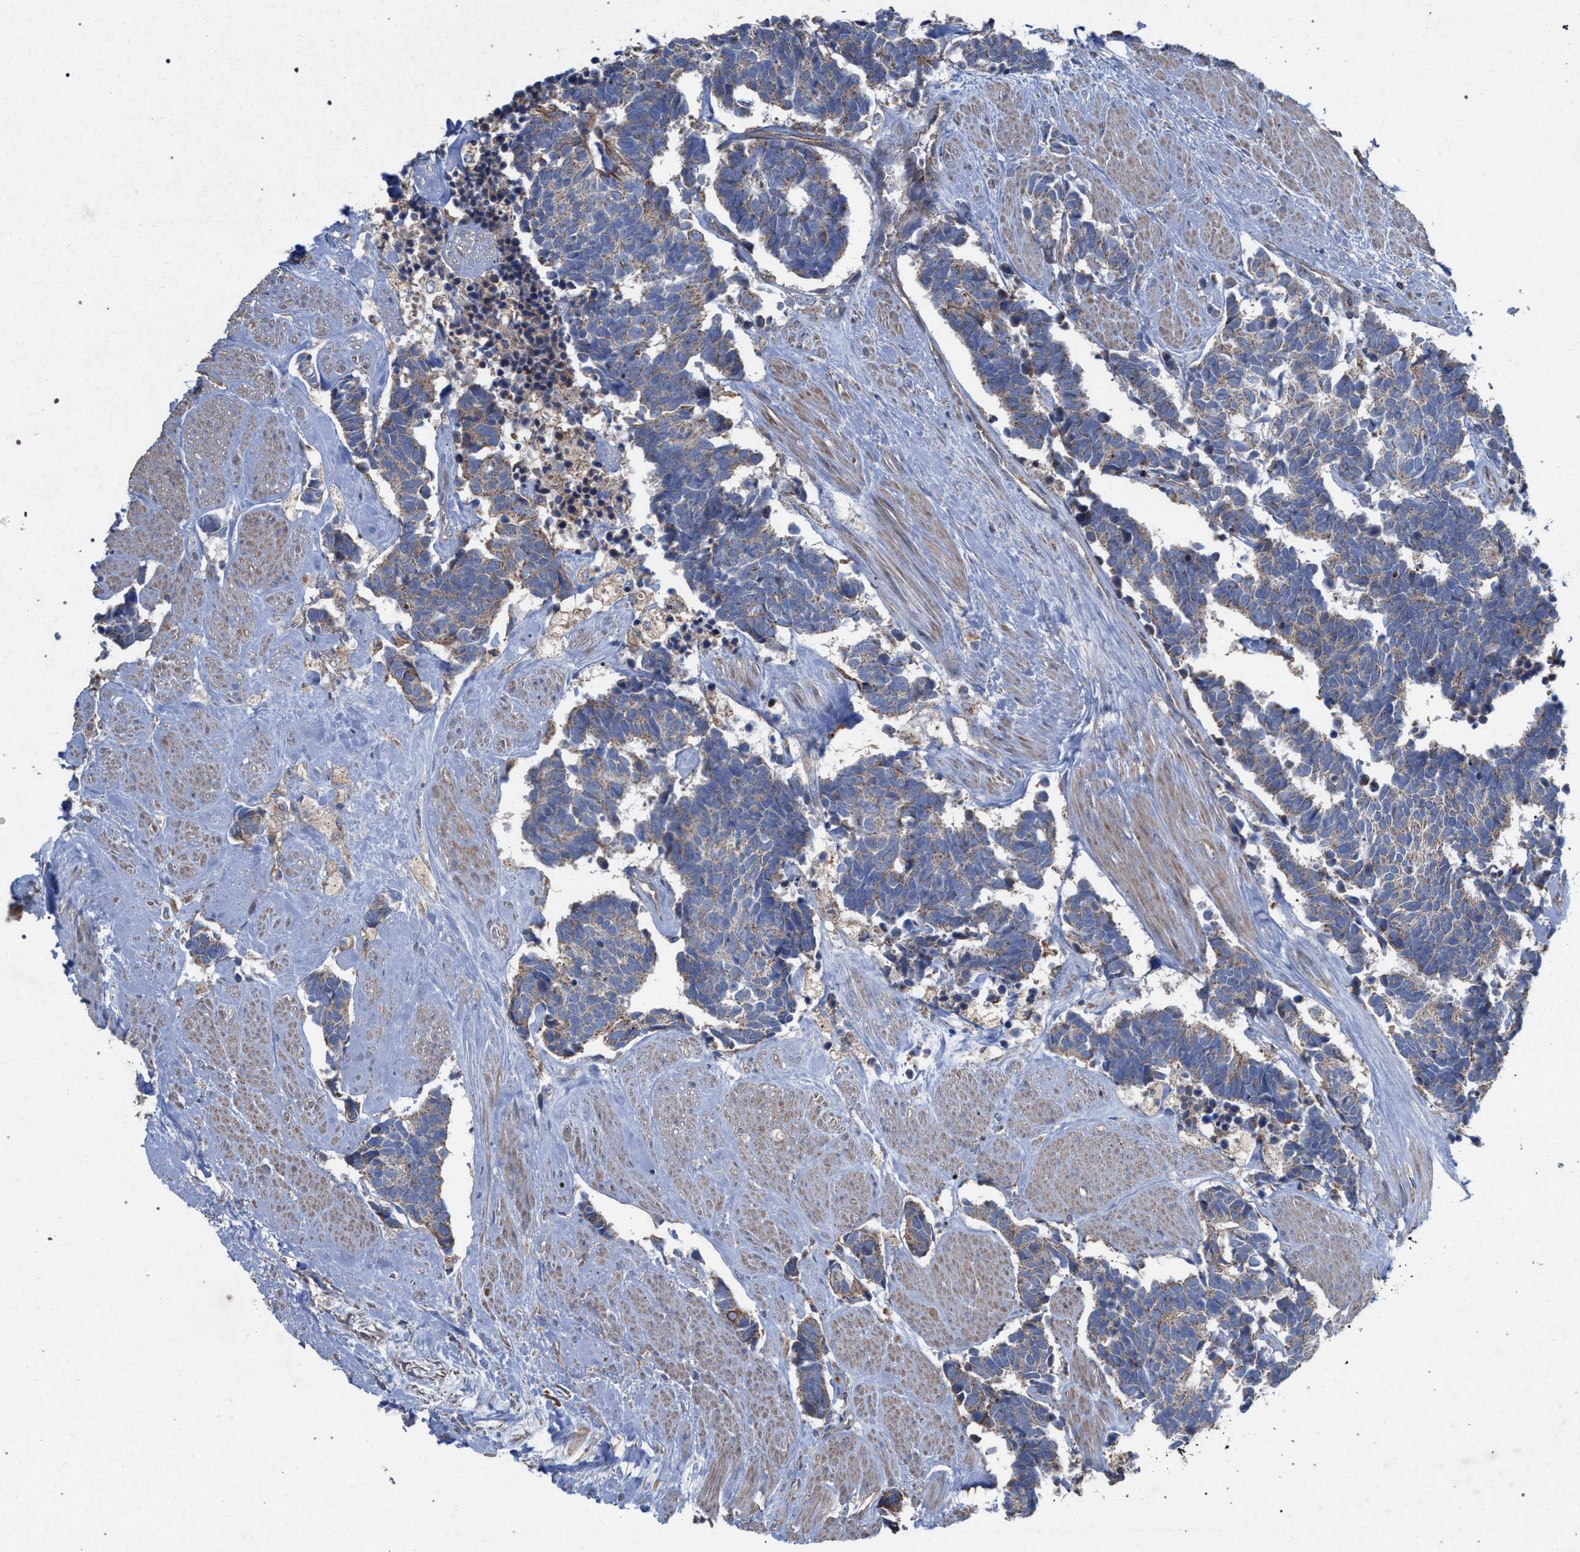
{"staining": {"intensity": "weak", "quantity": ">75%", "location": "cytoplasmic/membranous"}, "tissue": "carcinoid", "cell_type": "Tumor cells", "image_type": "cancer", "snomed": [{"axis": "morphology", "description": "Carcinoma, NOS"}, {"axis": "morphology", "description": "Carcinoid, malignant, NOS"}, {"axis": "topography", "description": "Urinary bladder"}], "caption": "Carcinoma stained with immunohistochemistry reveals weak cytoplasmic/membranous positivity in approximately >75% of tumor cells. Using DAB (brown) and hematoxylin (blue) stains, captured at high magnification using brightfield microscopy.", "gene": "BCL2L12", "patient": {"sex": "male", "age": 57}}